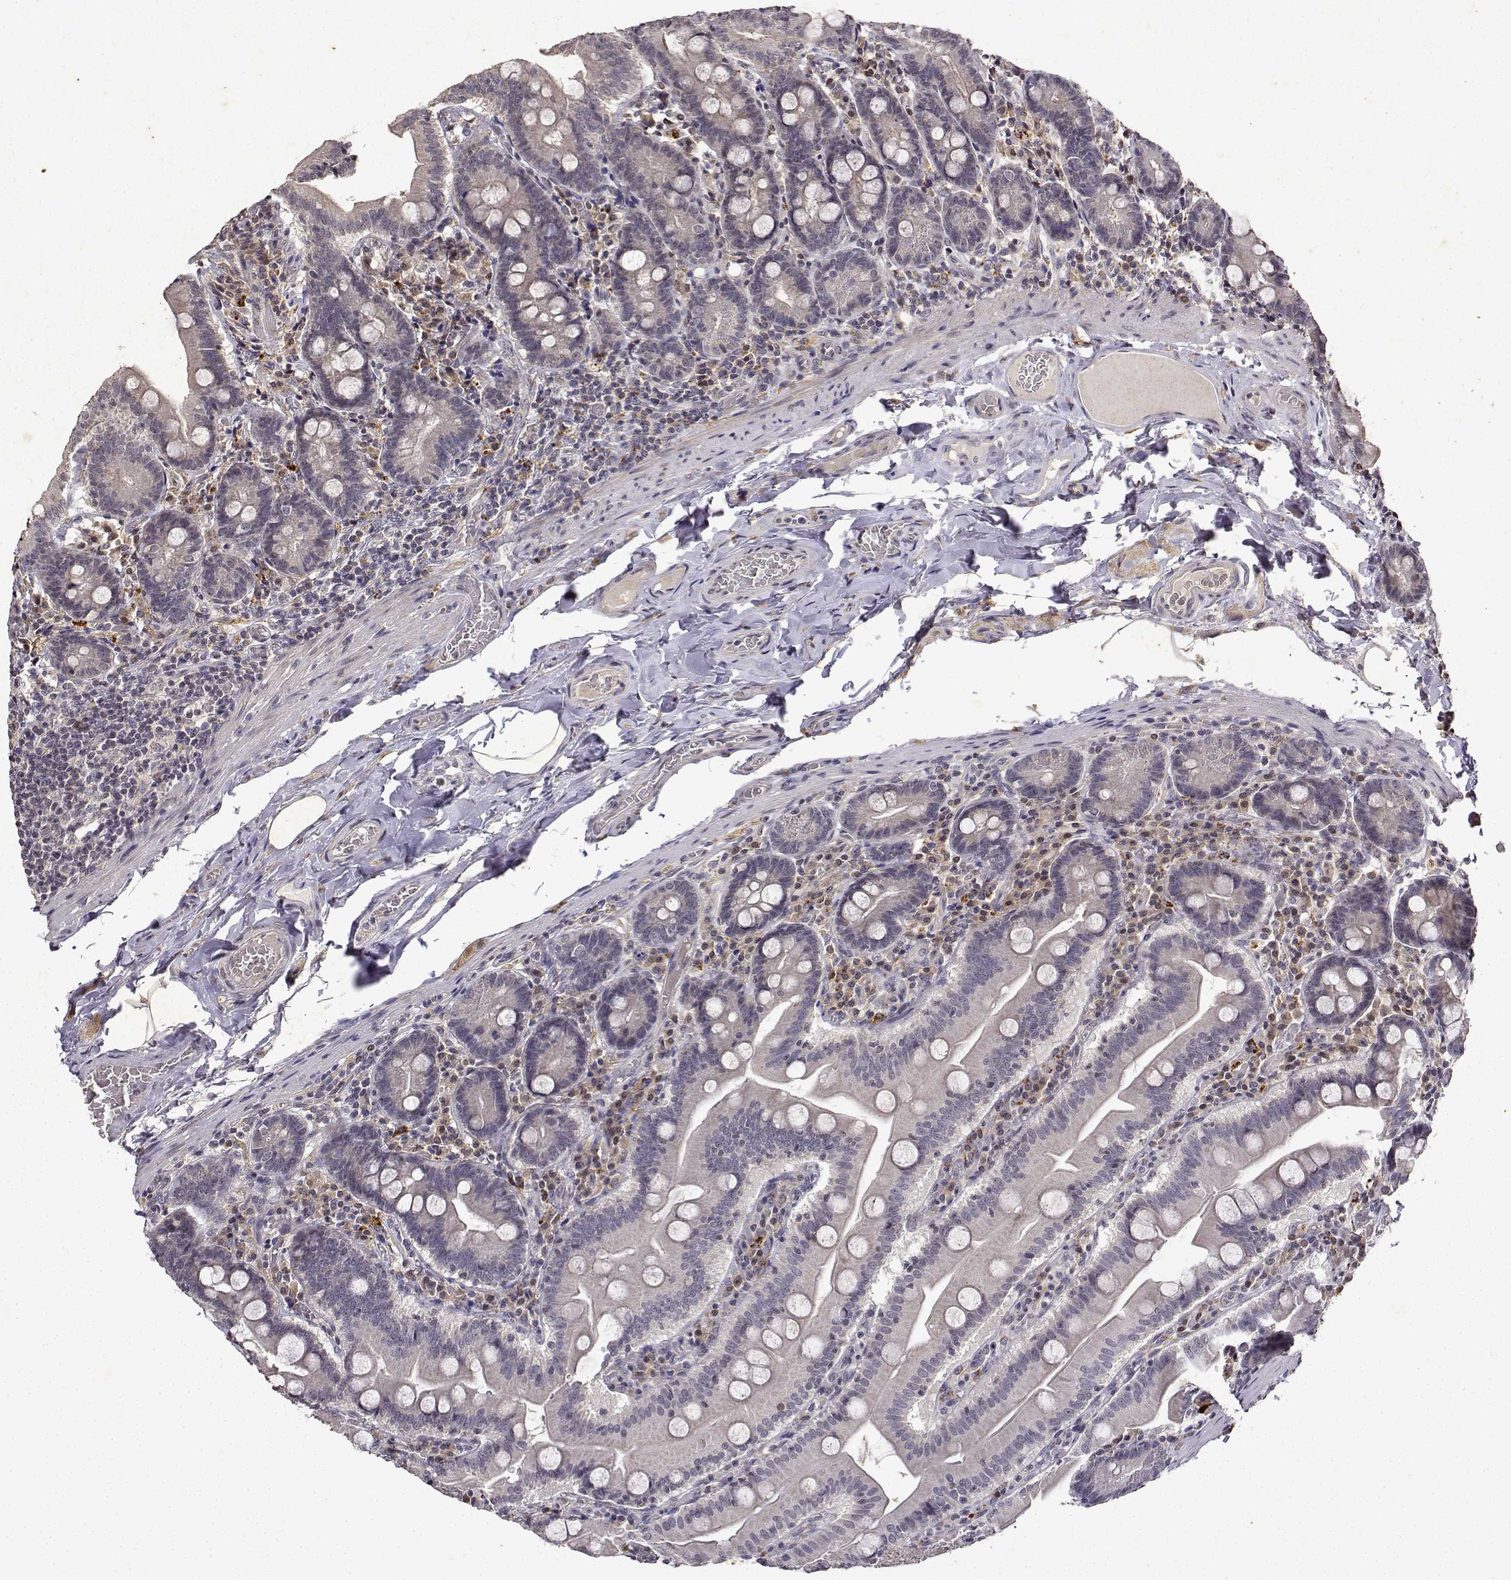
{"staining": {"intensity": "moderate", "quantity": "<25%", "location": "cytoplasmic/membranous"}, "tissue": "small intestine", "cell_type": "Glandular cells", "image_type": "normal", "snomed": [{"axis": "morphology", "description": "Normal tissue, NOS"}, {"axis": "topography", "description": "Small intestine"}], "caption": "High-power microscopy captured an immunohistochemistry (IHC) photomicrograph of unremarkable small intestine, revealing moderate cytoplasmic/membranous positivity in about <25% of glandular cells. (DAB IHC, brown staining for protein, blue staining for nuclei).", "gene": "BDNF", "patient": {"sex": "male", "age": 37}}